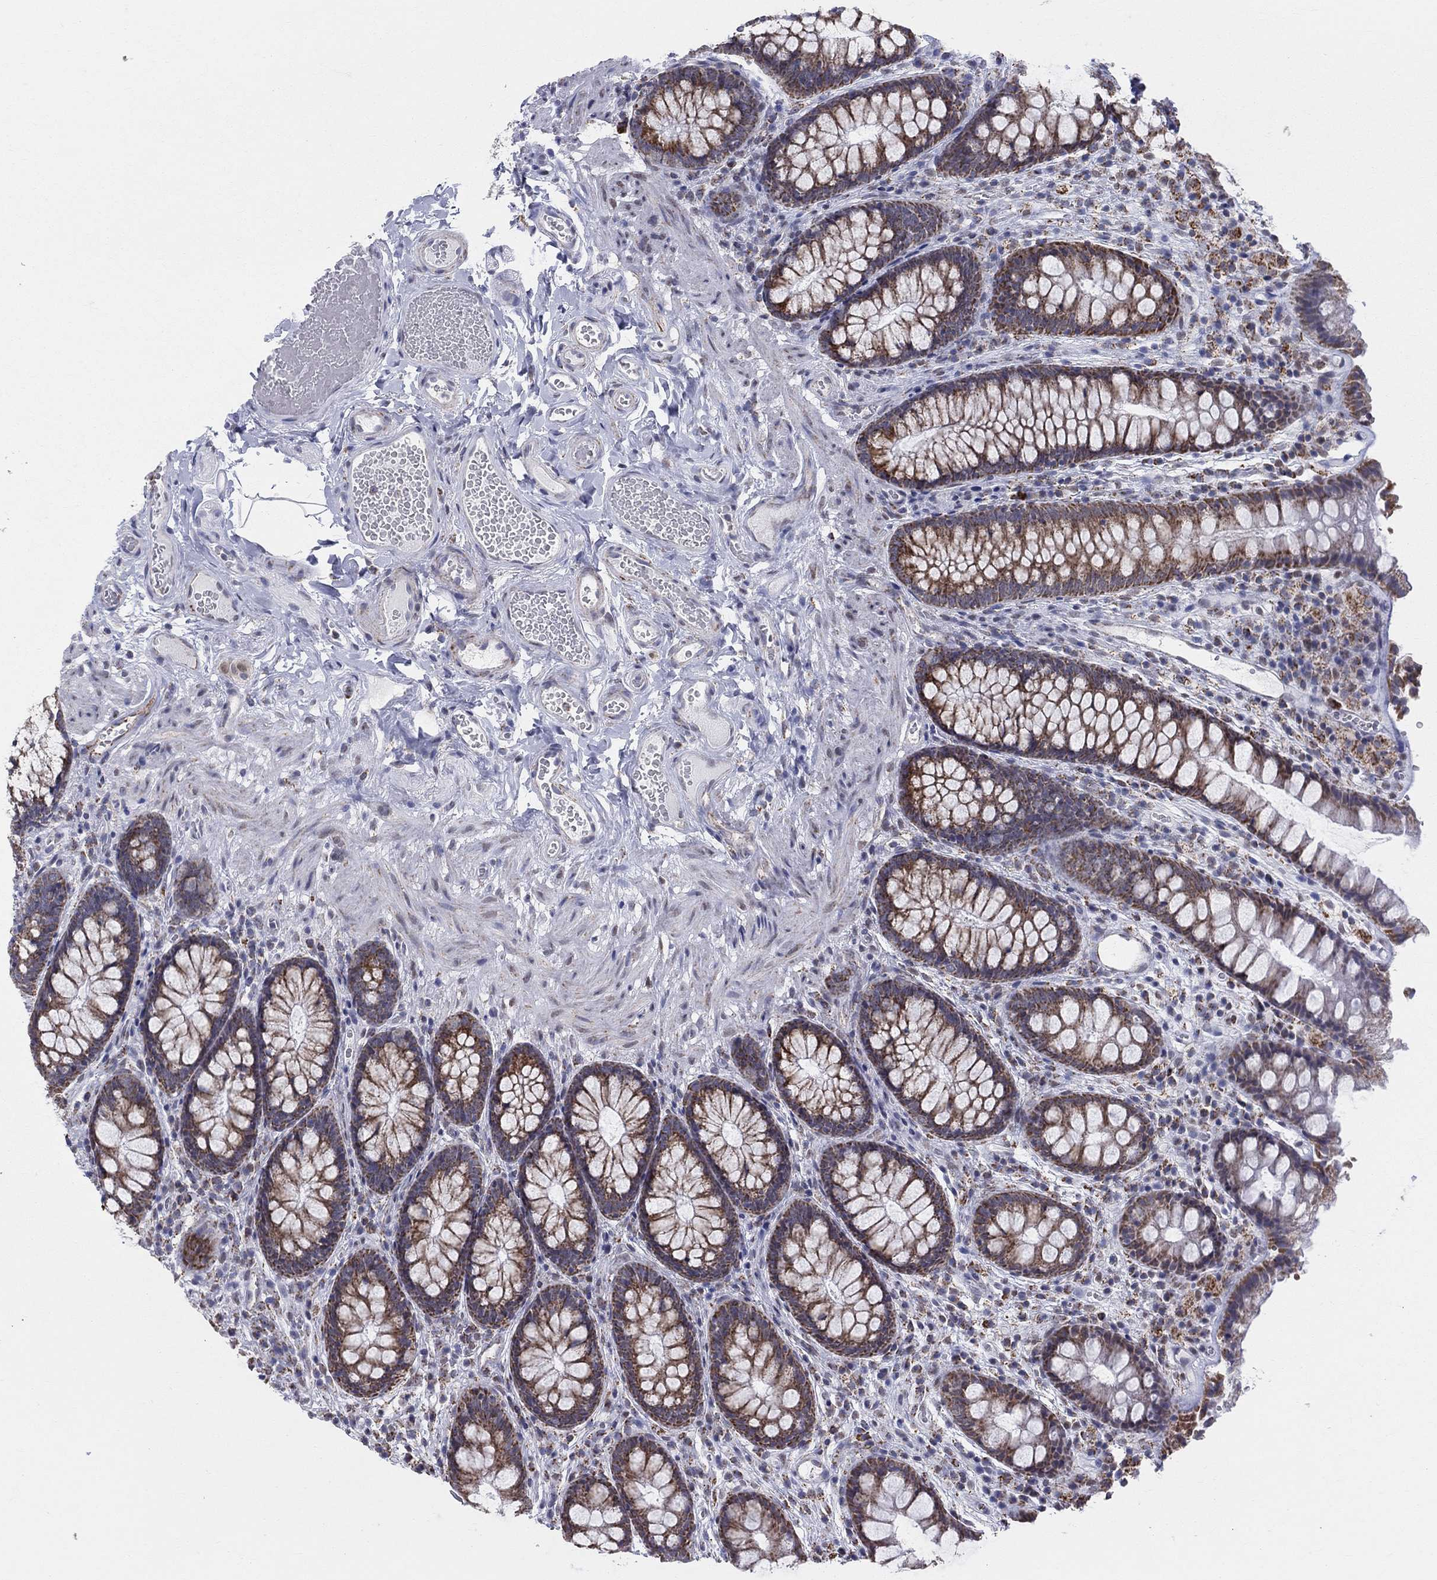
{"staining": {"intensity": "negative", "quantity": "none", "location": "none"}, "tissue": "colon", "cell_type": "Endothelial cells", "image_type": "normal", "snomed": [{"axis": "morphology", "description": "Normal tissue, NOS"}, {"axis": "topography", "description": "Colon"}], "caption": "The image reveals no staining of endothelial cells in normal colon. Brightfield microscopy of immunohistochemistry stained with DAB (3,3'-diaminobenzidine) (brown) and hematoxylin (blue), captured at high magnification.", "gene": "KISS1R", "patient": {"sex": "female", "age": 86}}